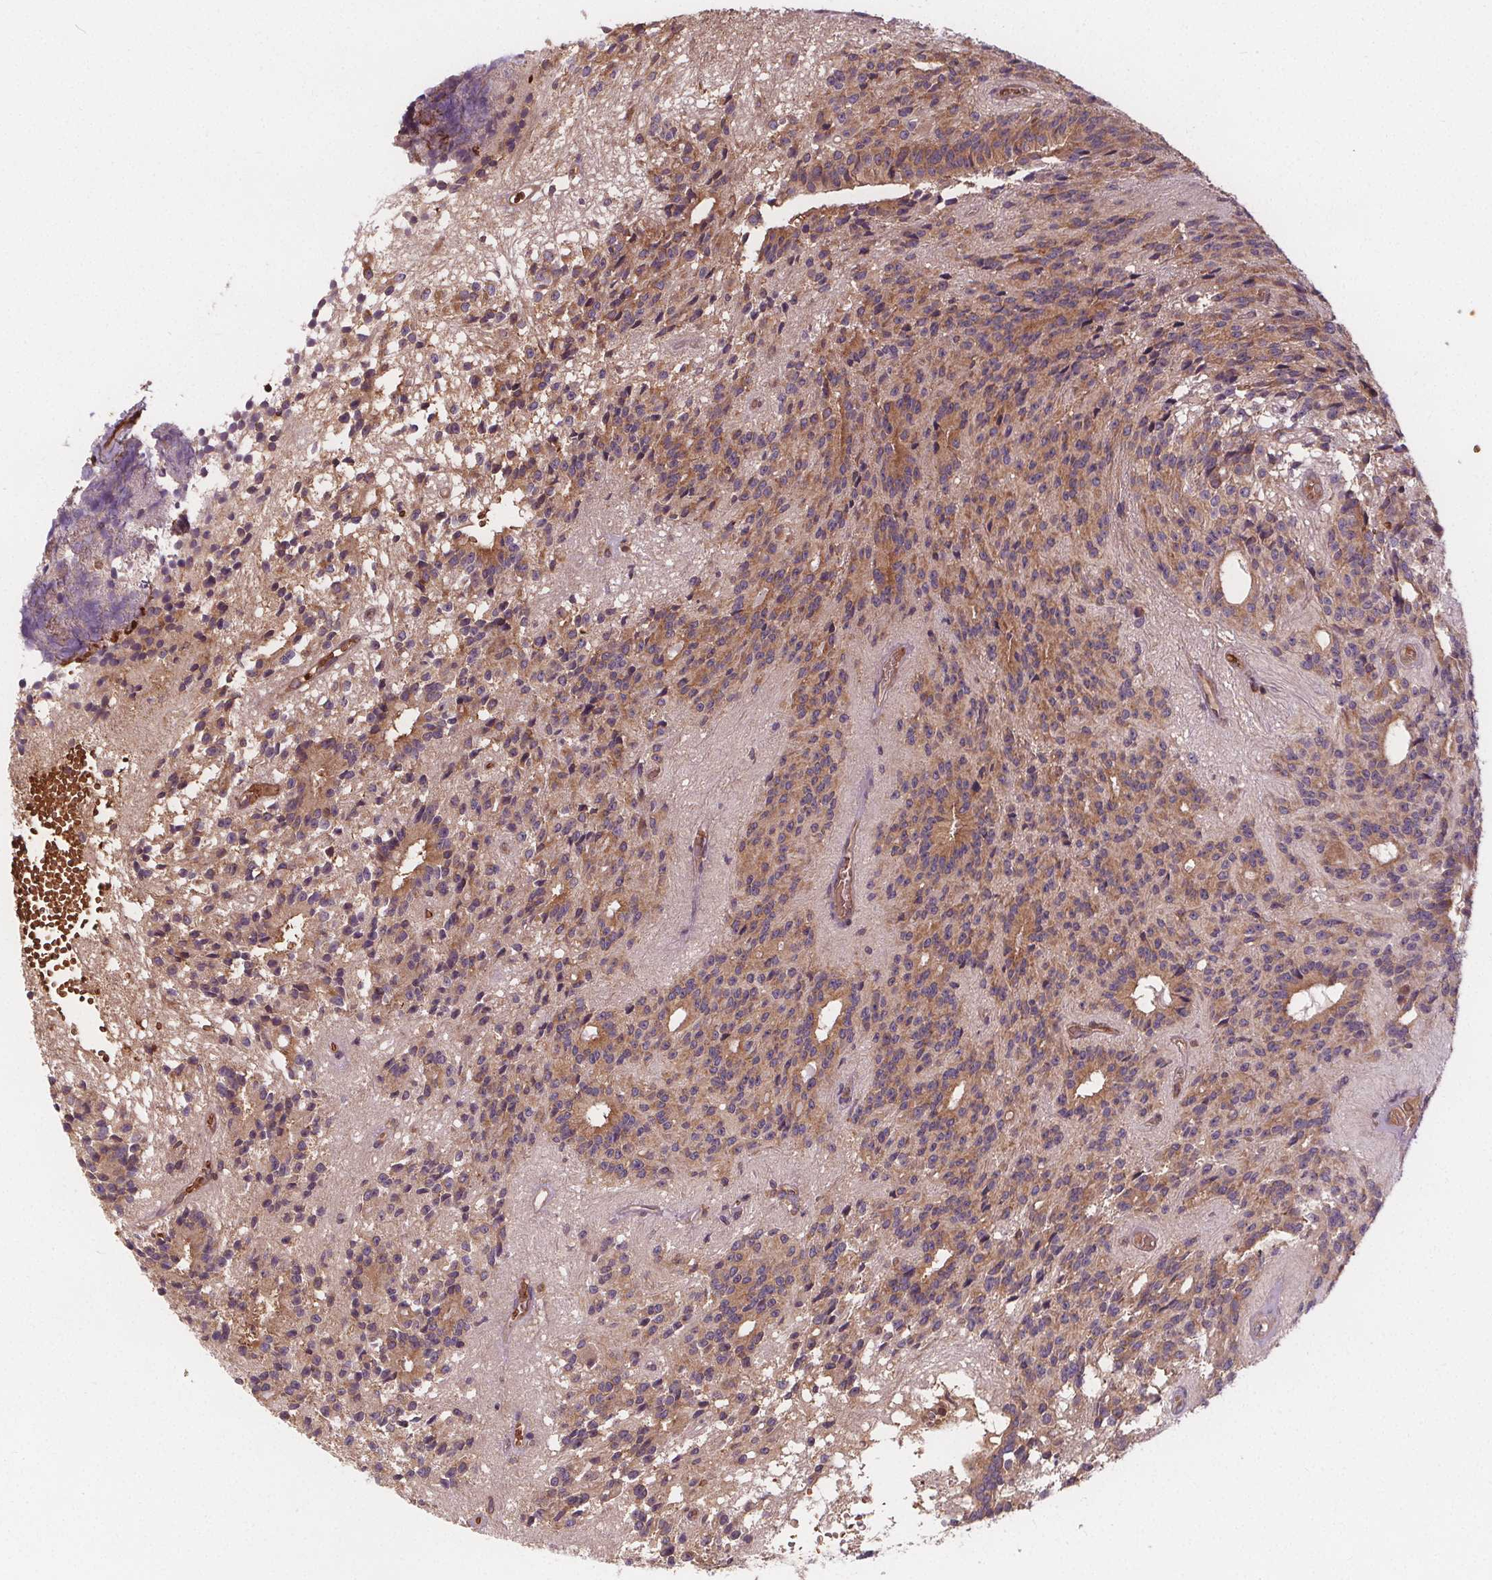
{"staining": {"intensity": "moderate", "quantity": ">75%", "location": "cytoplasmic/membranous"}, "tissue": "glioma", "cell_type": "Tumor cells", "image_type": "cancer", "snomed": [{"axis": "morphology", "description": "Glioma, malignant, Low grade"}, {"axis": "topography", "description": "Brain"}], "caption": "A brown stain highlights moderate cytoplasmic/membranous positivity of a protein in glioma tumor cells.", "gene": "EIF3D", "patient": {"sex": "male", "age": 31}}